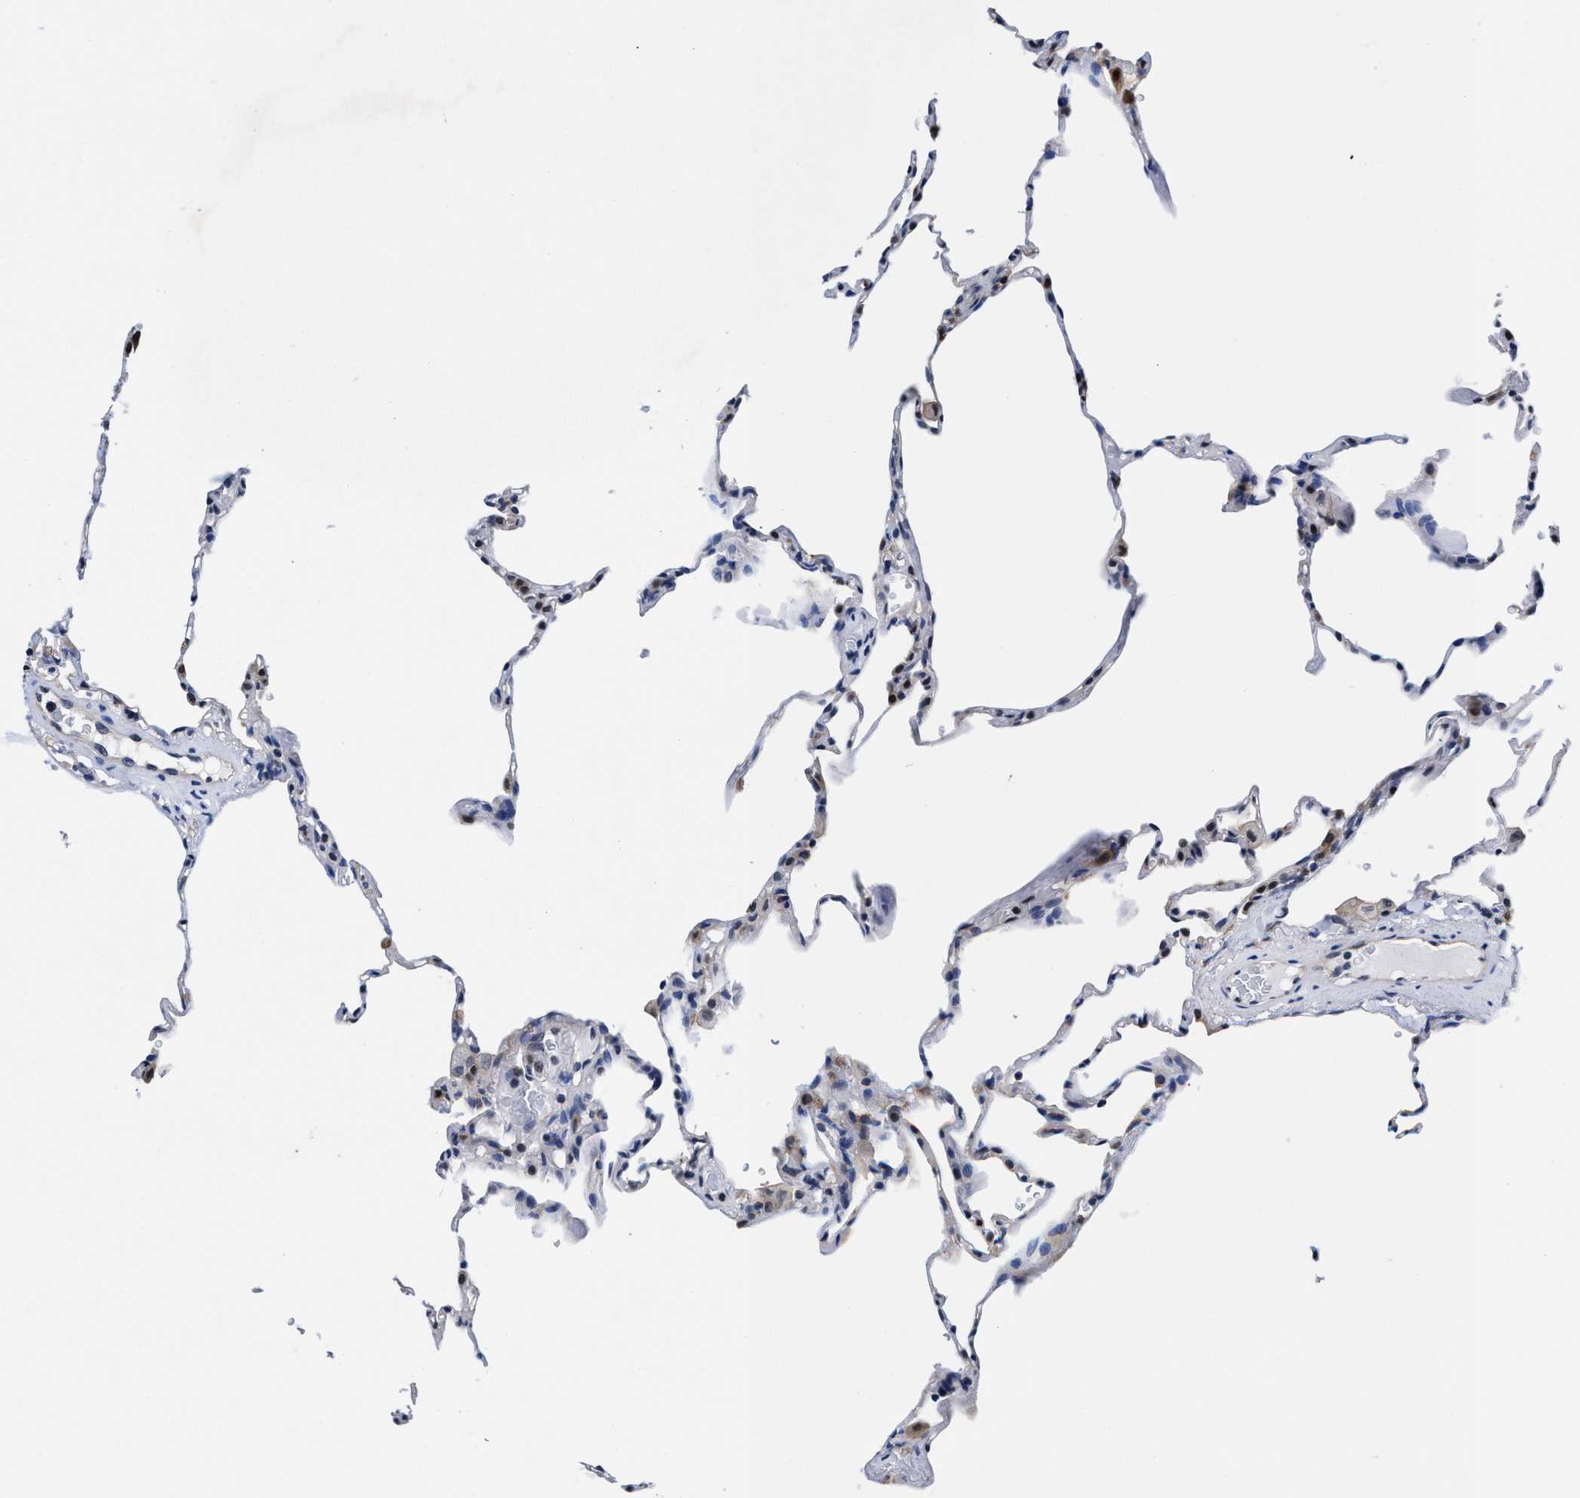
{"staining": {"intensity": "moderate", "quantity": "<25%", "location": "nuclear"}, "tissue": "lung", "cell_type": "Alveolar cells", "image_type": "normal", "snomed": [{"axis": "morphology", "description": "Normal tissue, NOS"}, {"axis": "topography", "description": "Lung"}], "caption": "Protein expression analysis of benign lung exhibits moderate nuclear expression in approximately <25% of alveolar cells. Immunohistochemistry (ihc) stains the protein in brown and the nuclei are stained blue.", "gene": "ACLY", "patient": {"sex": "male", "age": 59}}